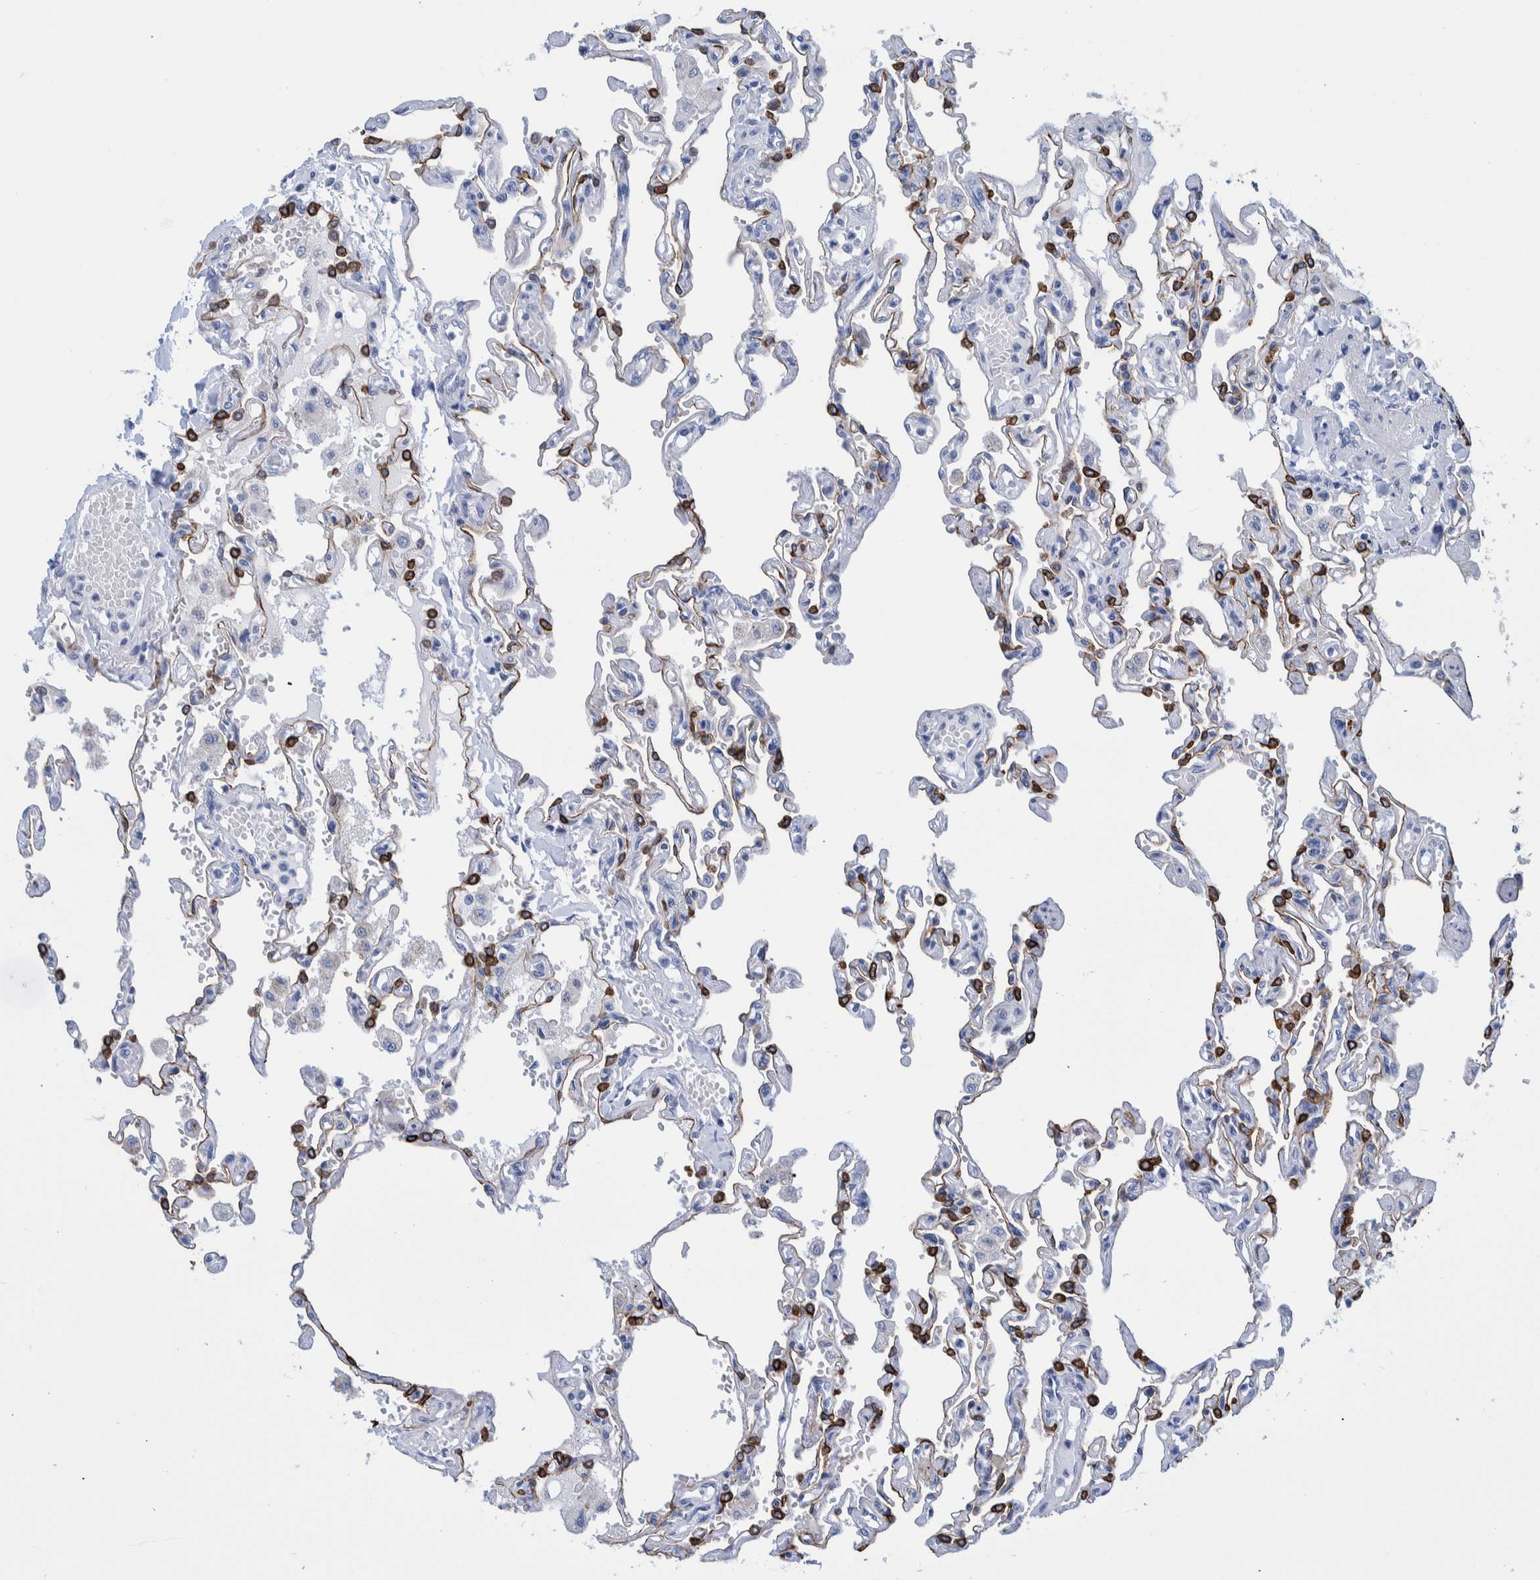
{"staining": {"intensity": "strong", "quantity": "<25%", "location": "cytoplasmic/membranous"}, "tissue": "lung", "cell_type": "Alveolar cells", "image_type": "normal", "snomed": [{"axis": "morphology", "description": "Normal tissue, NOS"}, {"axis": "topography", "description": "Lung"}], "caption": "Lung stained with a brown dye shows strong cytoplasmic/membranous positive staining in about <25% of alveolar cells.", "gene": "MKS1", "patient": {"sex": "male", "age": 21}}